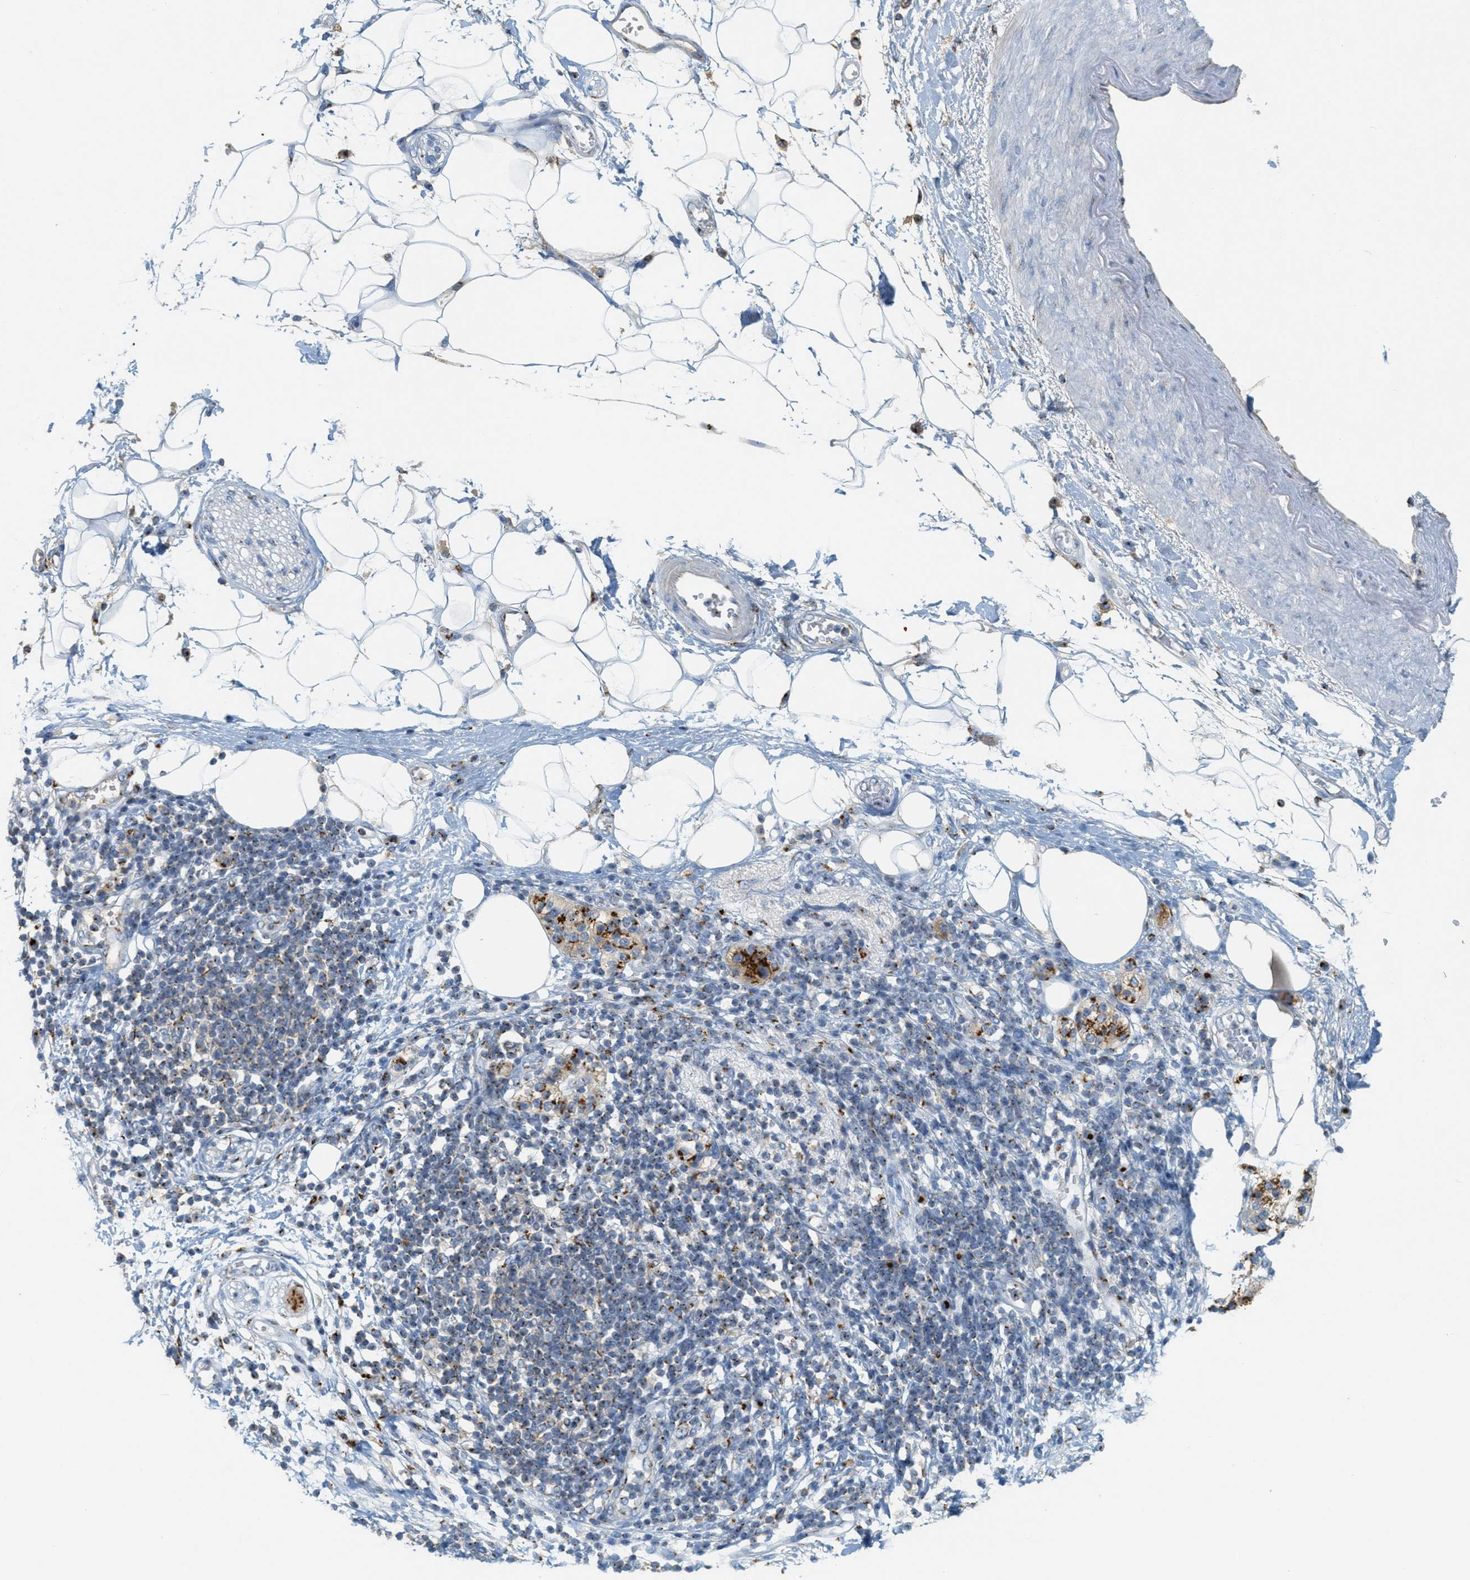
{"staining": {"intensity": "negative", "quantity": "none", "location": "none"}, "tissue": "adipose tissue", "cell_type": "Adipocytes", "image_type": "normal", "snomed": [{"axis": "morphology", "description": "Normal tissue, NOS"}, {"axis": "morphology", "description": "Adenocarcinoma, NOS"}, {"axis": "topography", "description": "Duodenum"}, {"axis": "topography", "description": "Peripheral nerve tissue"}], "caption": "IHC photomicrograph of normal adipose tissue: human adipose tissue stained with DAB reveals no significant protein expression in adipocytes.", "gene": "ENTPD4", "patient": {"sex": "female", "age": 60}}